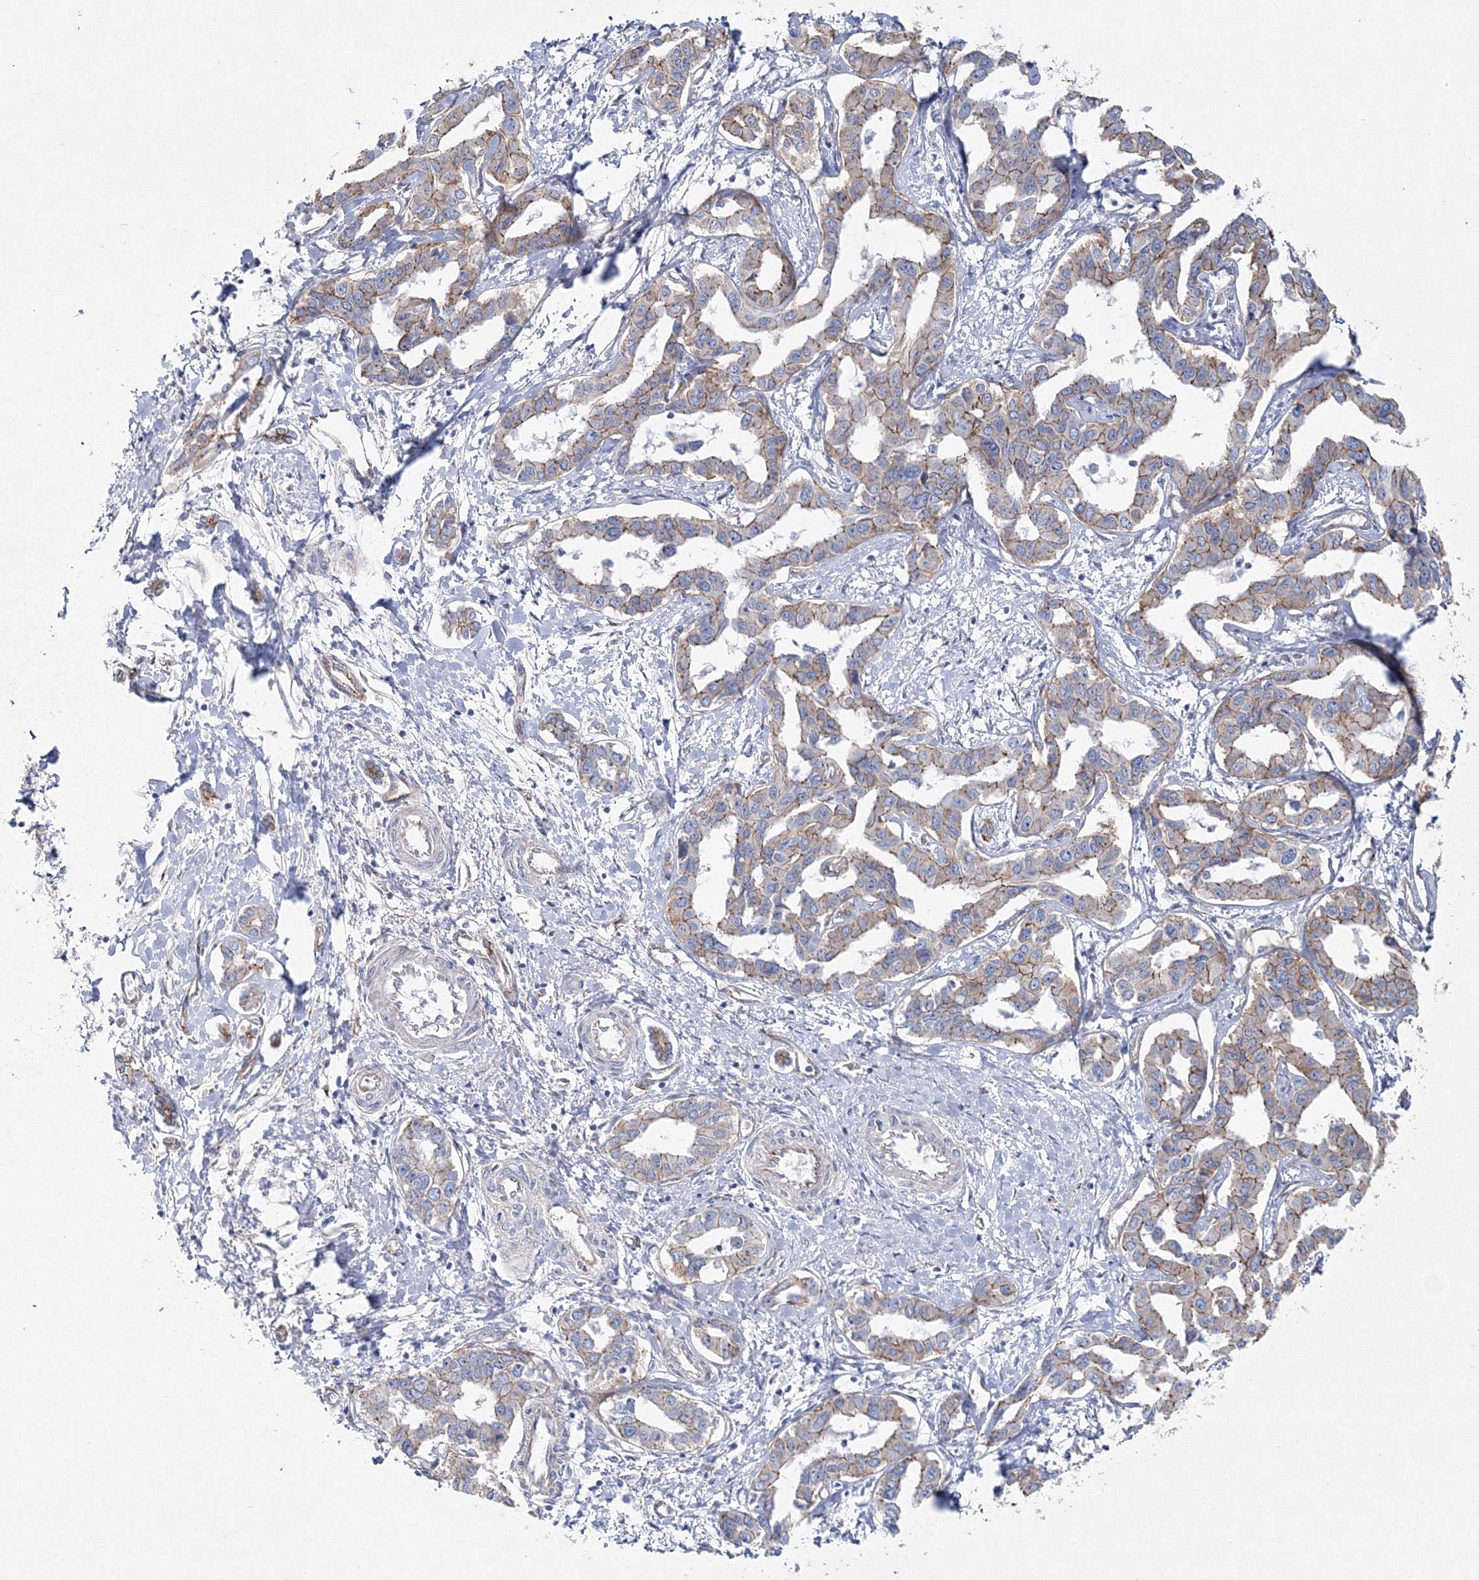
{"staining": {"intensity": "moderate", "quantity": ">75%", "location": "cytoplasmic/membranous"}, "tissue": "liver cancer", "cell_type": "Tumor cells", "image_type": "cancer", "snomed": [{"axis": "morphology", "description": "Cholangiocarcinoma"}, {"axis": "topography", "description": "Liver"}], "caption": "Moderate cytoplasmic/membranous protein expression is identified in approximately >75% of tumor cells in liver cholangiocarcinoma. (brown staining indicates protein expression, while blue staining denotes nuclei).", "gene": "NAA40", "patient": {"sex": "male", "age": 59}}